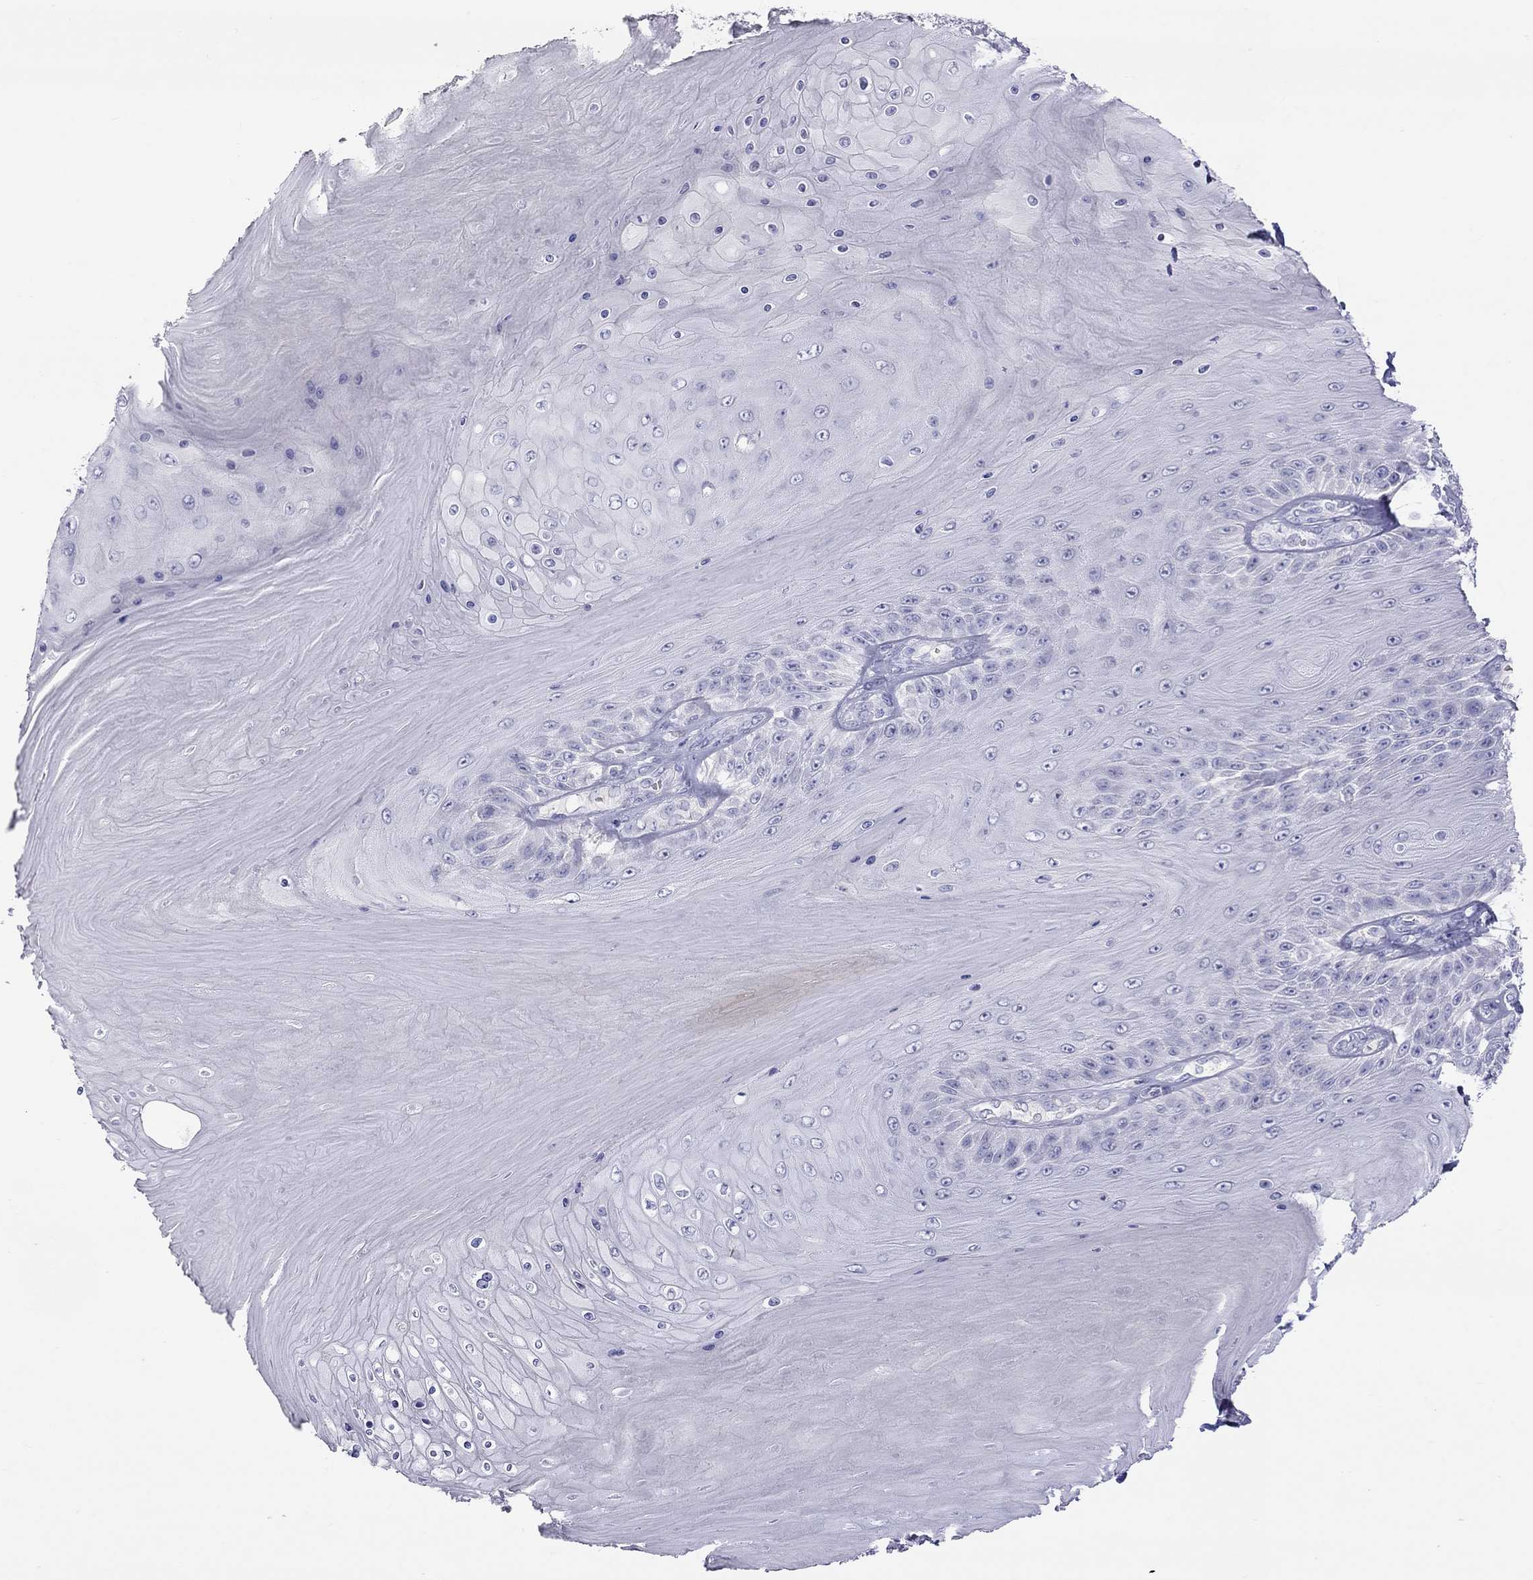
{"staining": {"intensity": "negative", "quantity": "none", "location": "none"}, "tissue": "skin cancer", "cell_type": "Tumor cells", "image_type": "cancer", "snomed": [{"axis": "morphology", "description": "Squamous cell carcinoma, NOS"}, {"axis": "topography", "description": "Skin"}], "caption": "Human skin cancer (squamous cell carcinoma) stained for a protein using immunohistochemistry (IHC) reveals no staining in tumor cells.", "gene": "MUC16", "patient": {"sex": "male", "age": 62}}